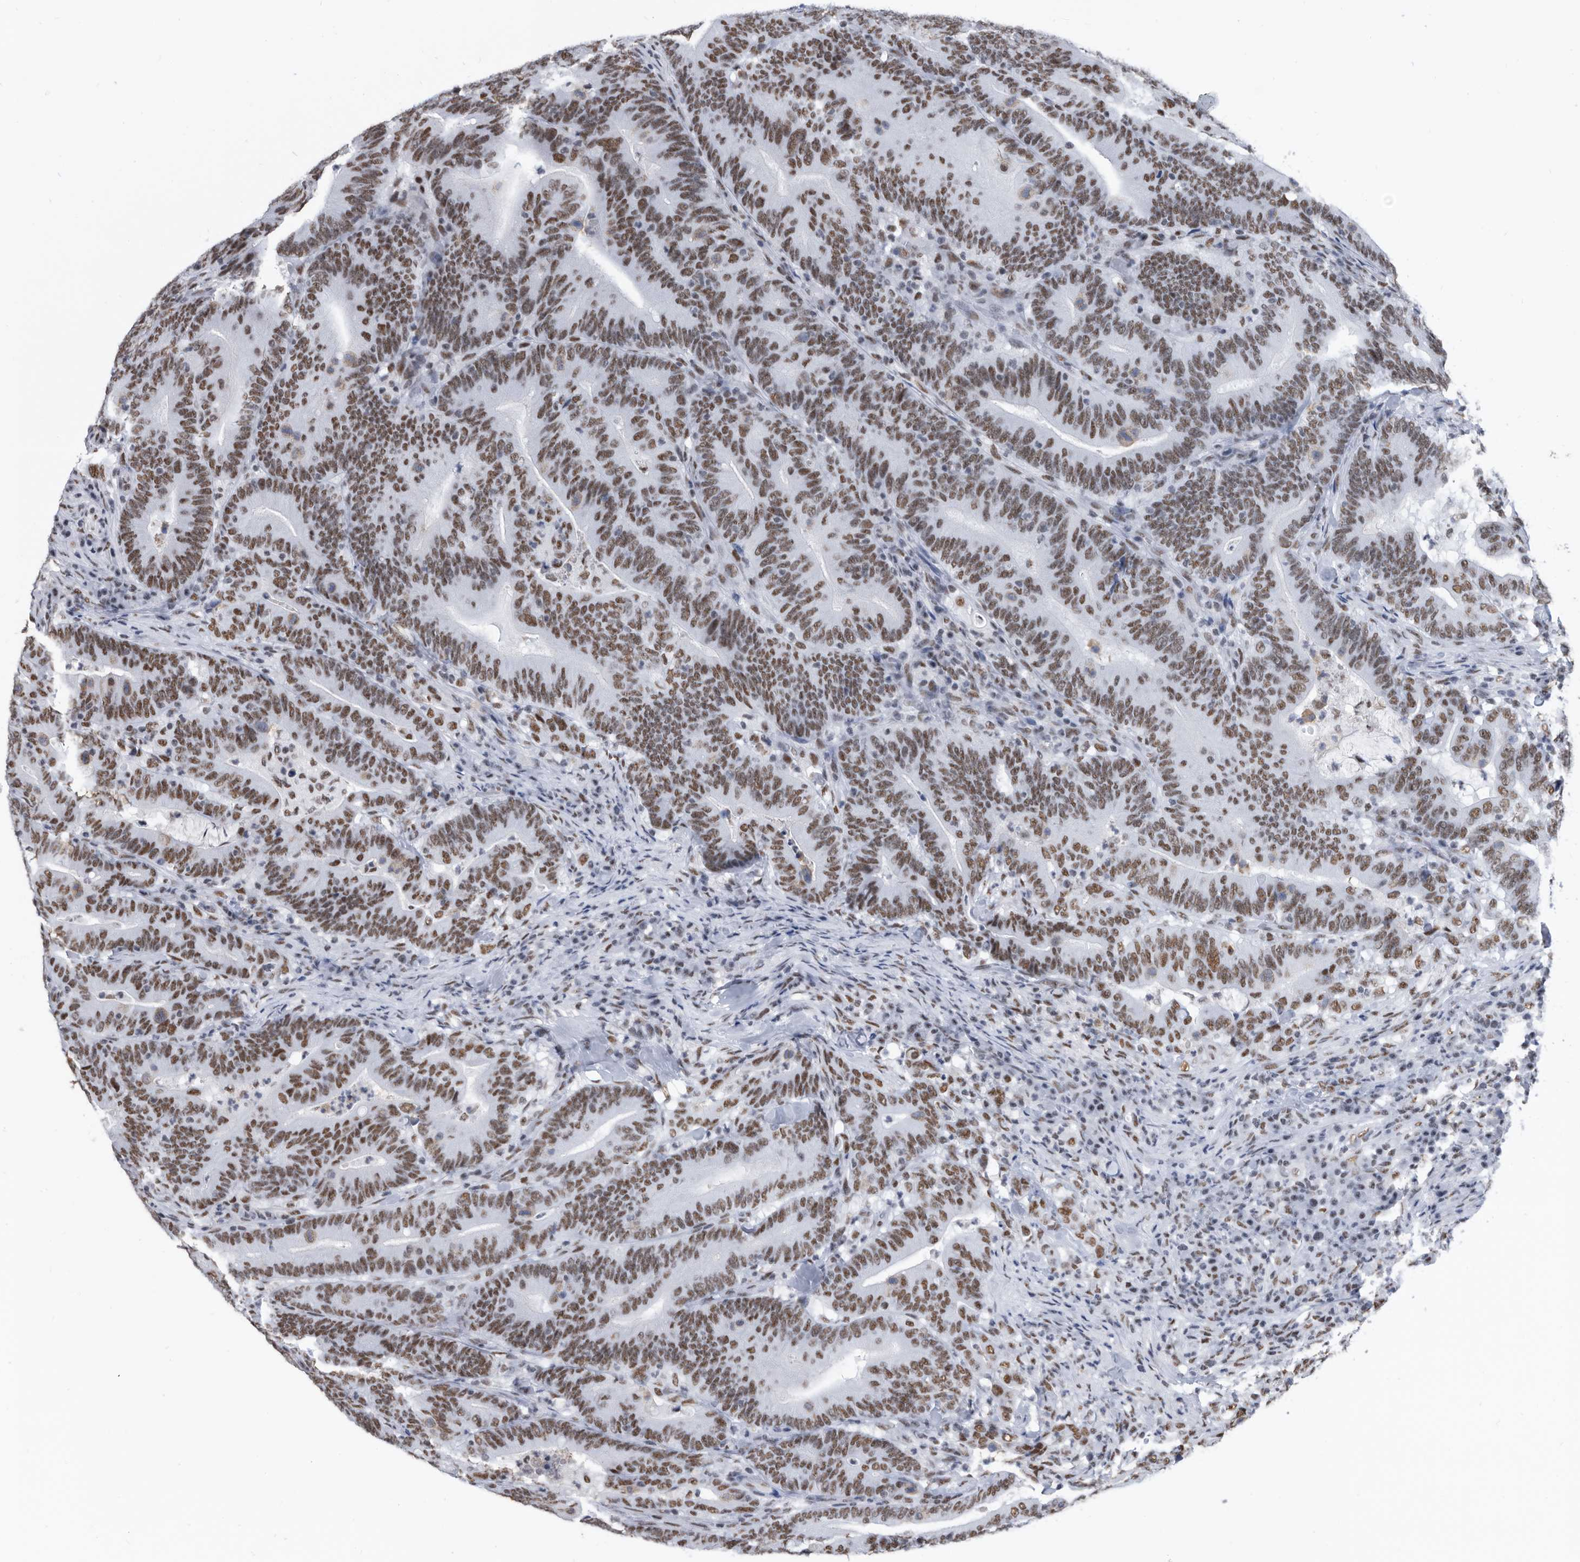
{"staining": {"intensity": "moderate", "quantity": ">75%", "location": "nuclear"}, "tissue": "colorectal cancer", "cell_type": "Tumor cells", "image_type": "cancer", "snomed": [{"axis": "morphology", "description": "Adenocarcinoma, NOS"}, {"axis": "topography", "description": "Colon"}], "caption": "A histopathology image showing moderate nuclear positivity in approximately >75% of tumor cells in colorectal cancer (adenocarcinoma), as visualized by brown immunohistochemical staining.", "gene": "SF3A1", "patient": {"sex": "female", "age": 66}}